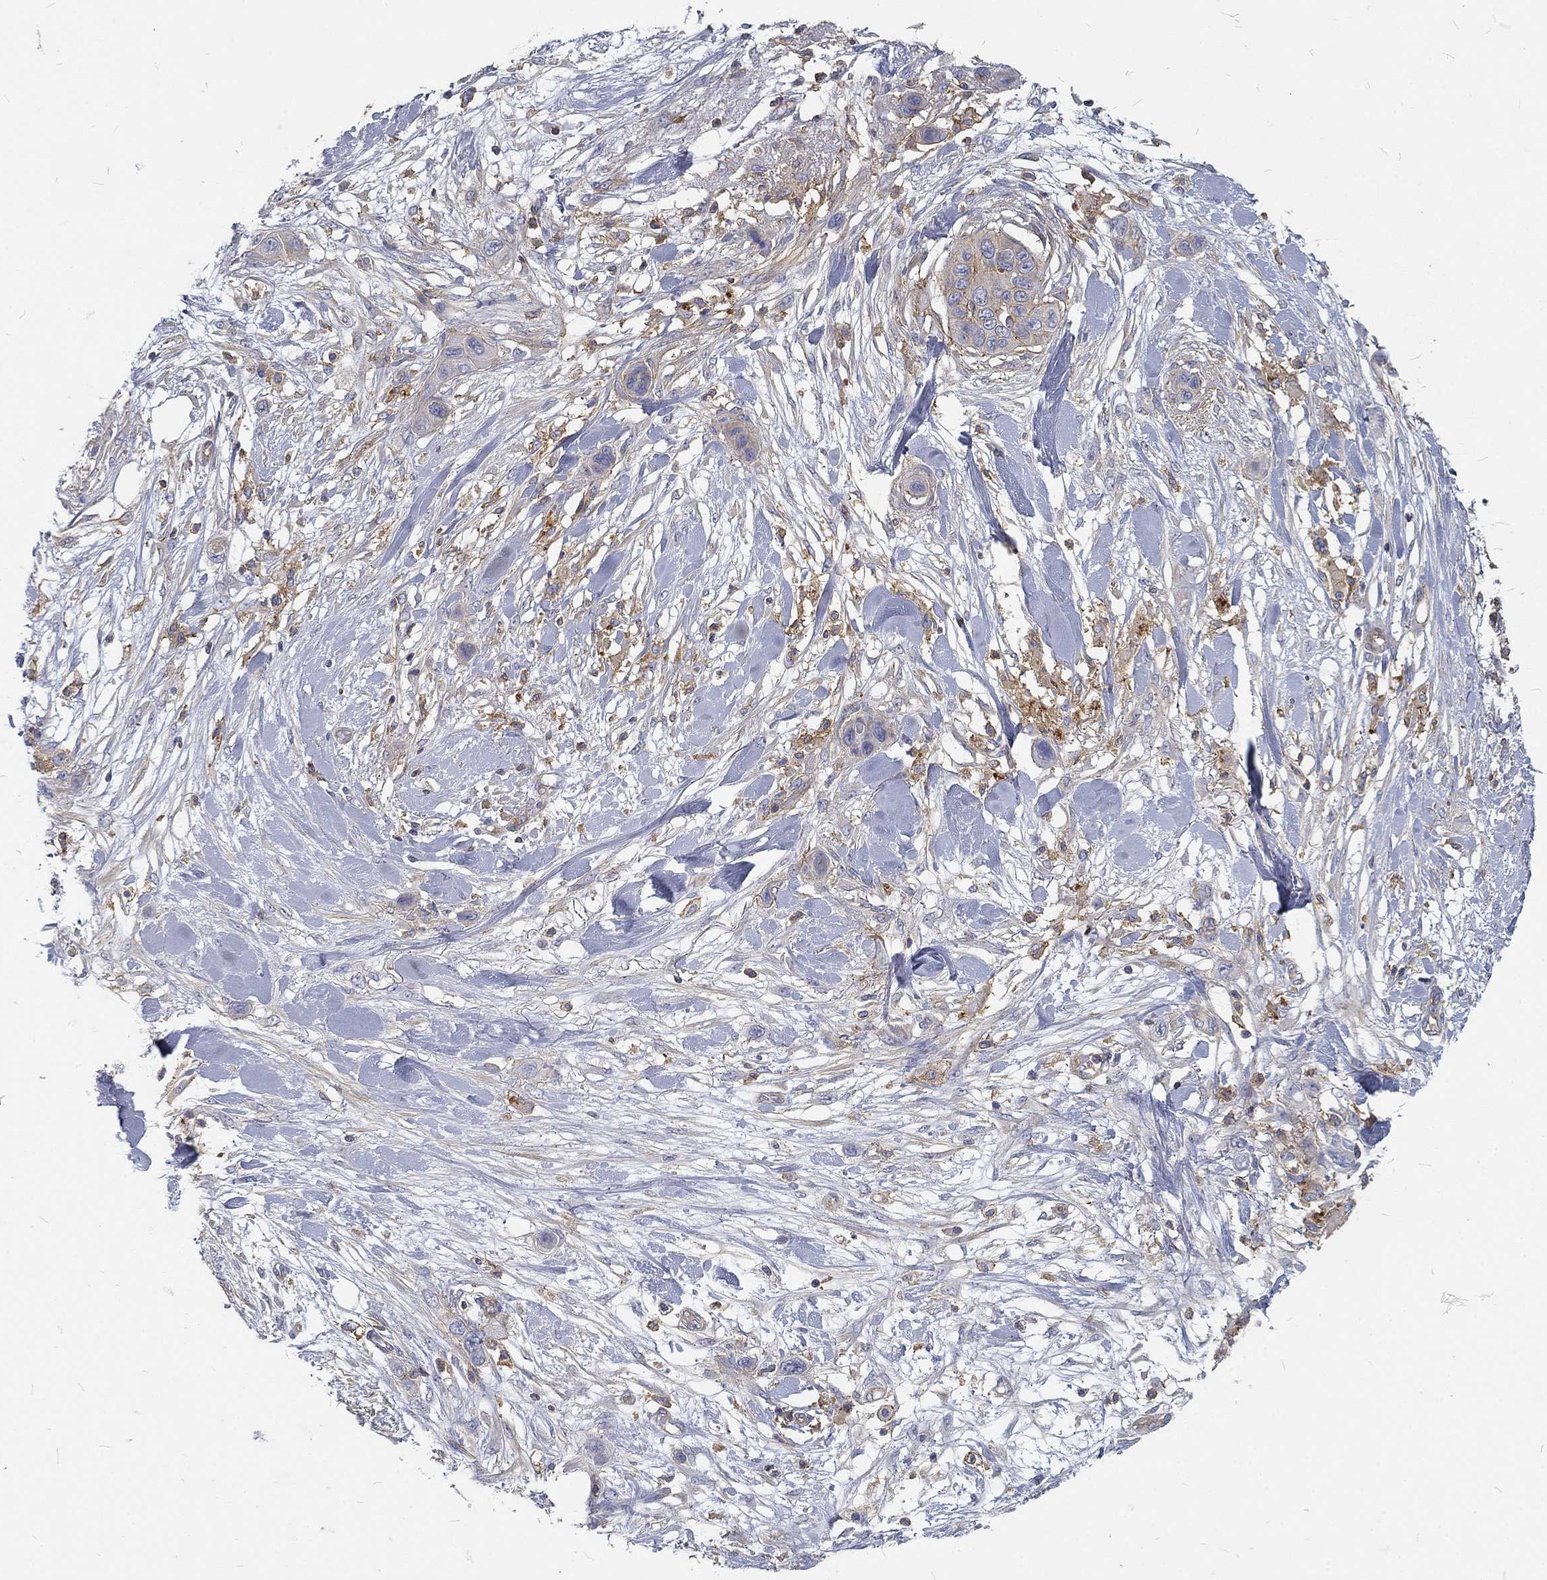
{"staining": {"intensity": "moderate", "quantity": "<25%", "location": "cytoplasmic/membranous"}, "tissue": "skin cancer", "cell_type": "Tumor cells", "image_type": "cancer", "snomed": [{"axis": "morphology", "description": "Squamous cell carcinoma, NOS"}, {"axis": "topography", "description": "Skin"}], "caption": "The micrograph exhibits immunohistochemical staining of skin cancer. There is moderate cytoplasmic/membranous positivity is seen in about <25% of tumor cells.", "gene": "MTMR11", "patient": {"sex": "male", "age": 79}}